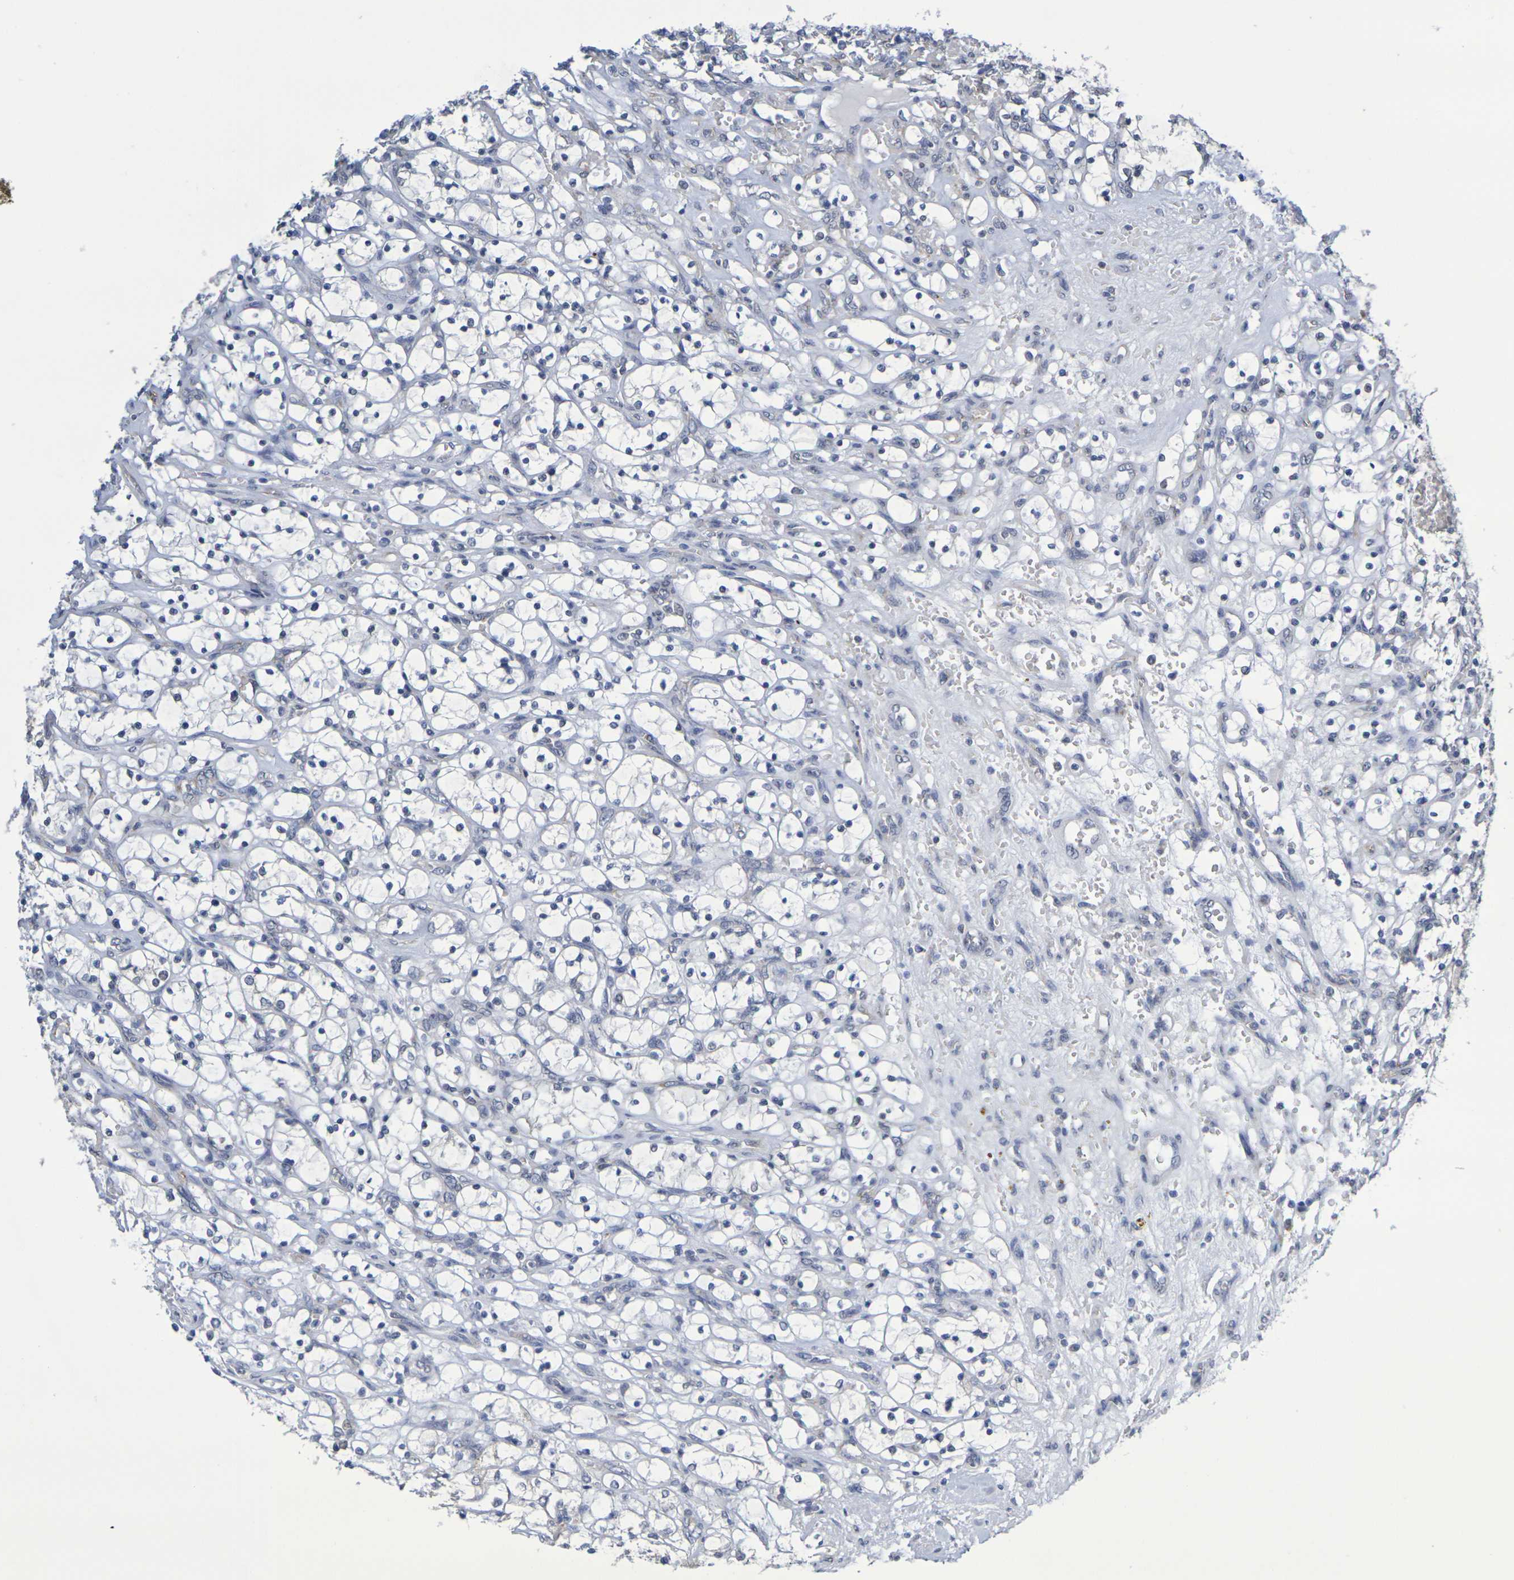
{"staining": {"intensity": "negative", "quantity": "none", "location": "none"}, "tissue": "renal cancer", "cell_type": "Tumor cells", "image_type": "cancer", "snomed": [{"axis": "morphology", "description": "Adenocarcinoma, NOS"}, {"axis": "topography", "description": "Kidney"}], "caption": "DAB immunohistochemical staining of human renal adenocarcinoma exhibits no significant positivity in tumor cells. The staining was performed using DAB to visualize the protein expression in brown, while the nuclei were stained in blue with hematoxylin (Magnification: 20x).", "gene": "CHRNB1", "patient": {"sex": "female", "age": 69}}